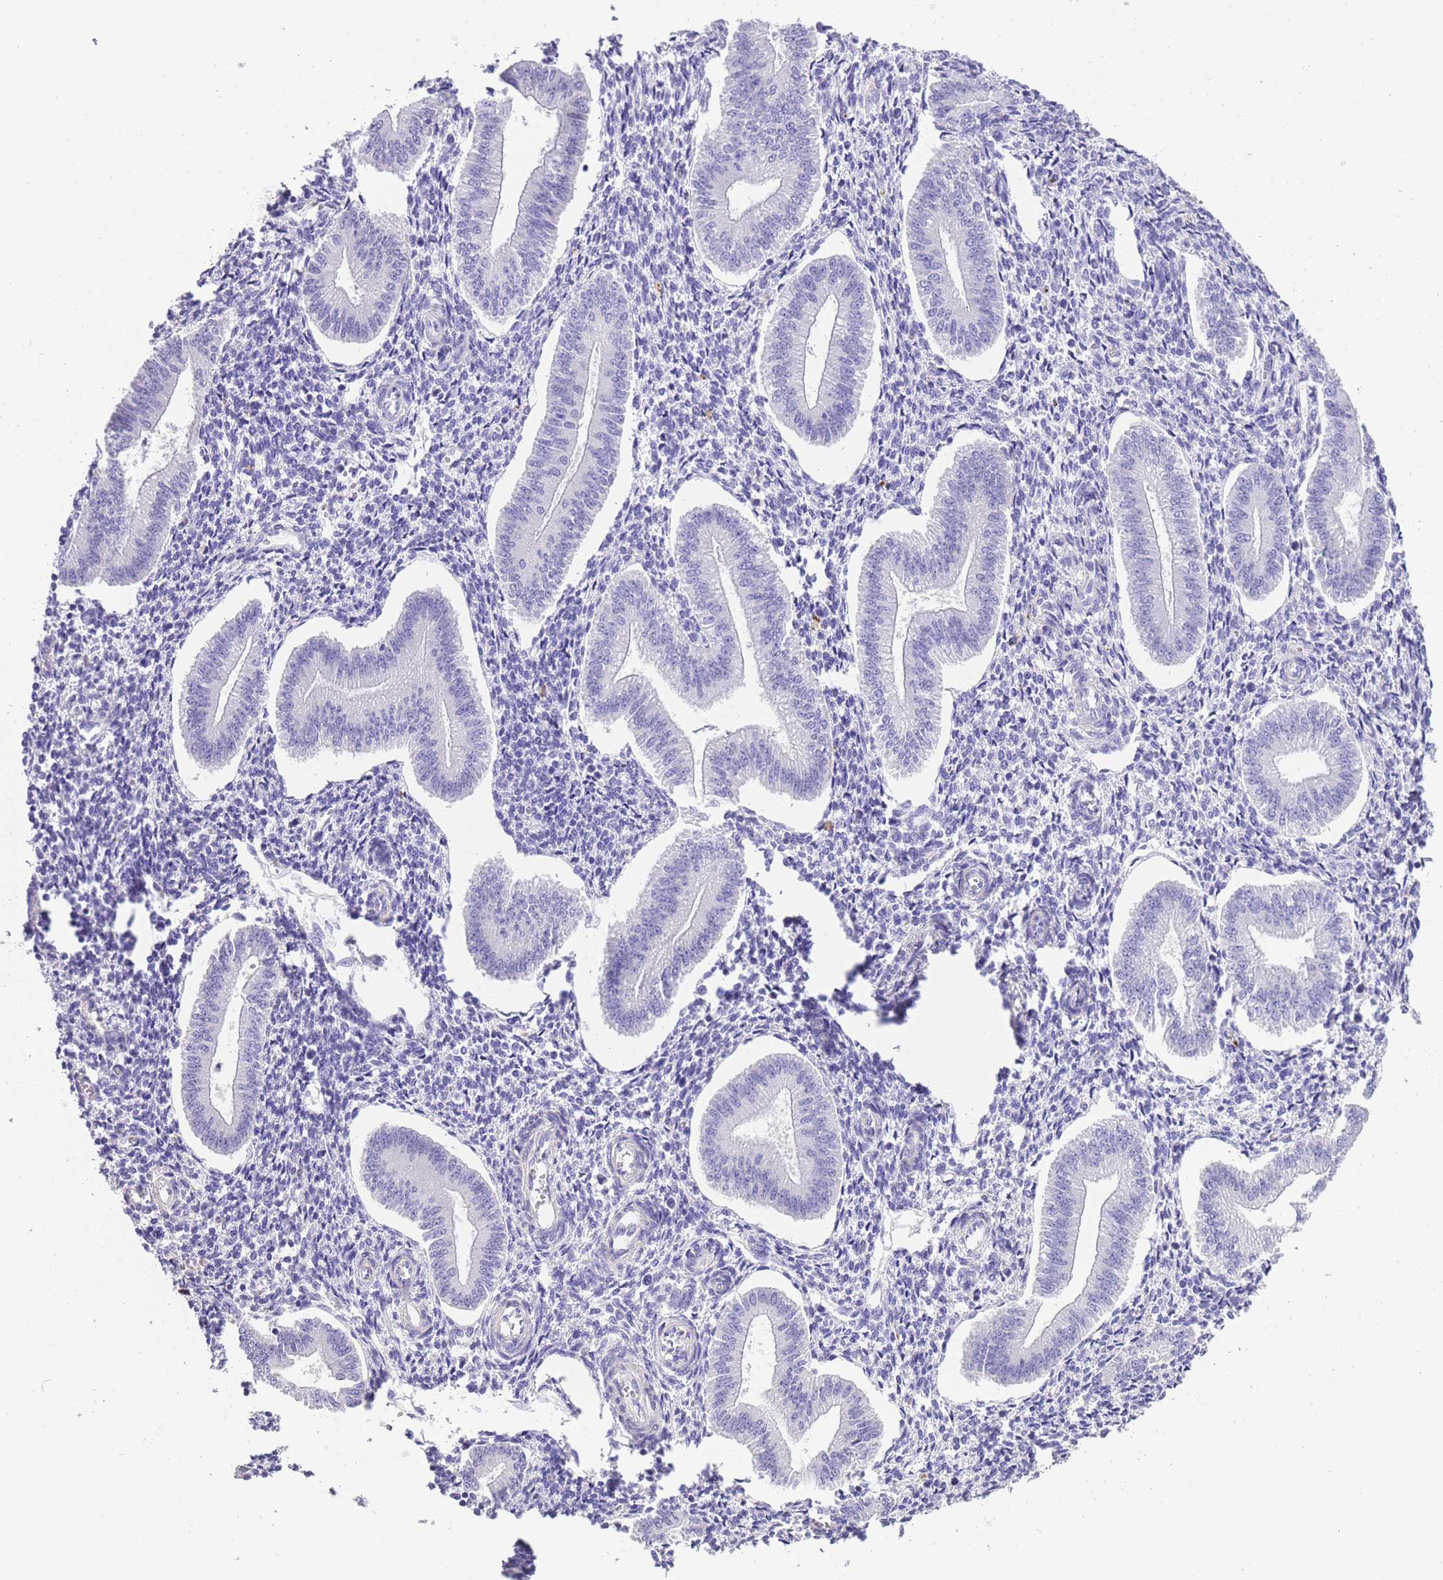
{"staining": {"intensity": "negative", "quantity": "none", "location": "none"}, "tissue": "endometrium", "cell_type": "Cells in endometrial stroma", "image_type": "normal", "snomed": [{"axis": "morphology", "description": "Normal tissue, NOS"}, {"axis": "topography", "description": "Endometrium"}], "caption": "High magnification brightfield microscopy of benign endometrium stained with DAB (3,3'-diaminobenzidine) (brown) and counterstained with hematoxylin (blue): cells in endometrial stroma show no significant expression.", "gene": "RAI2", "patient": {"sex": "female", "age": 34}}